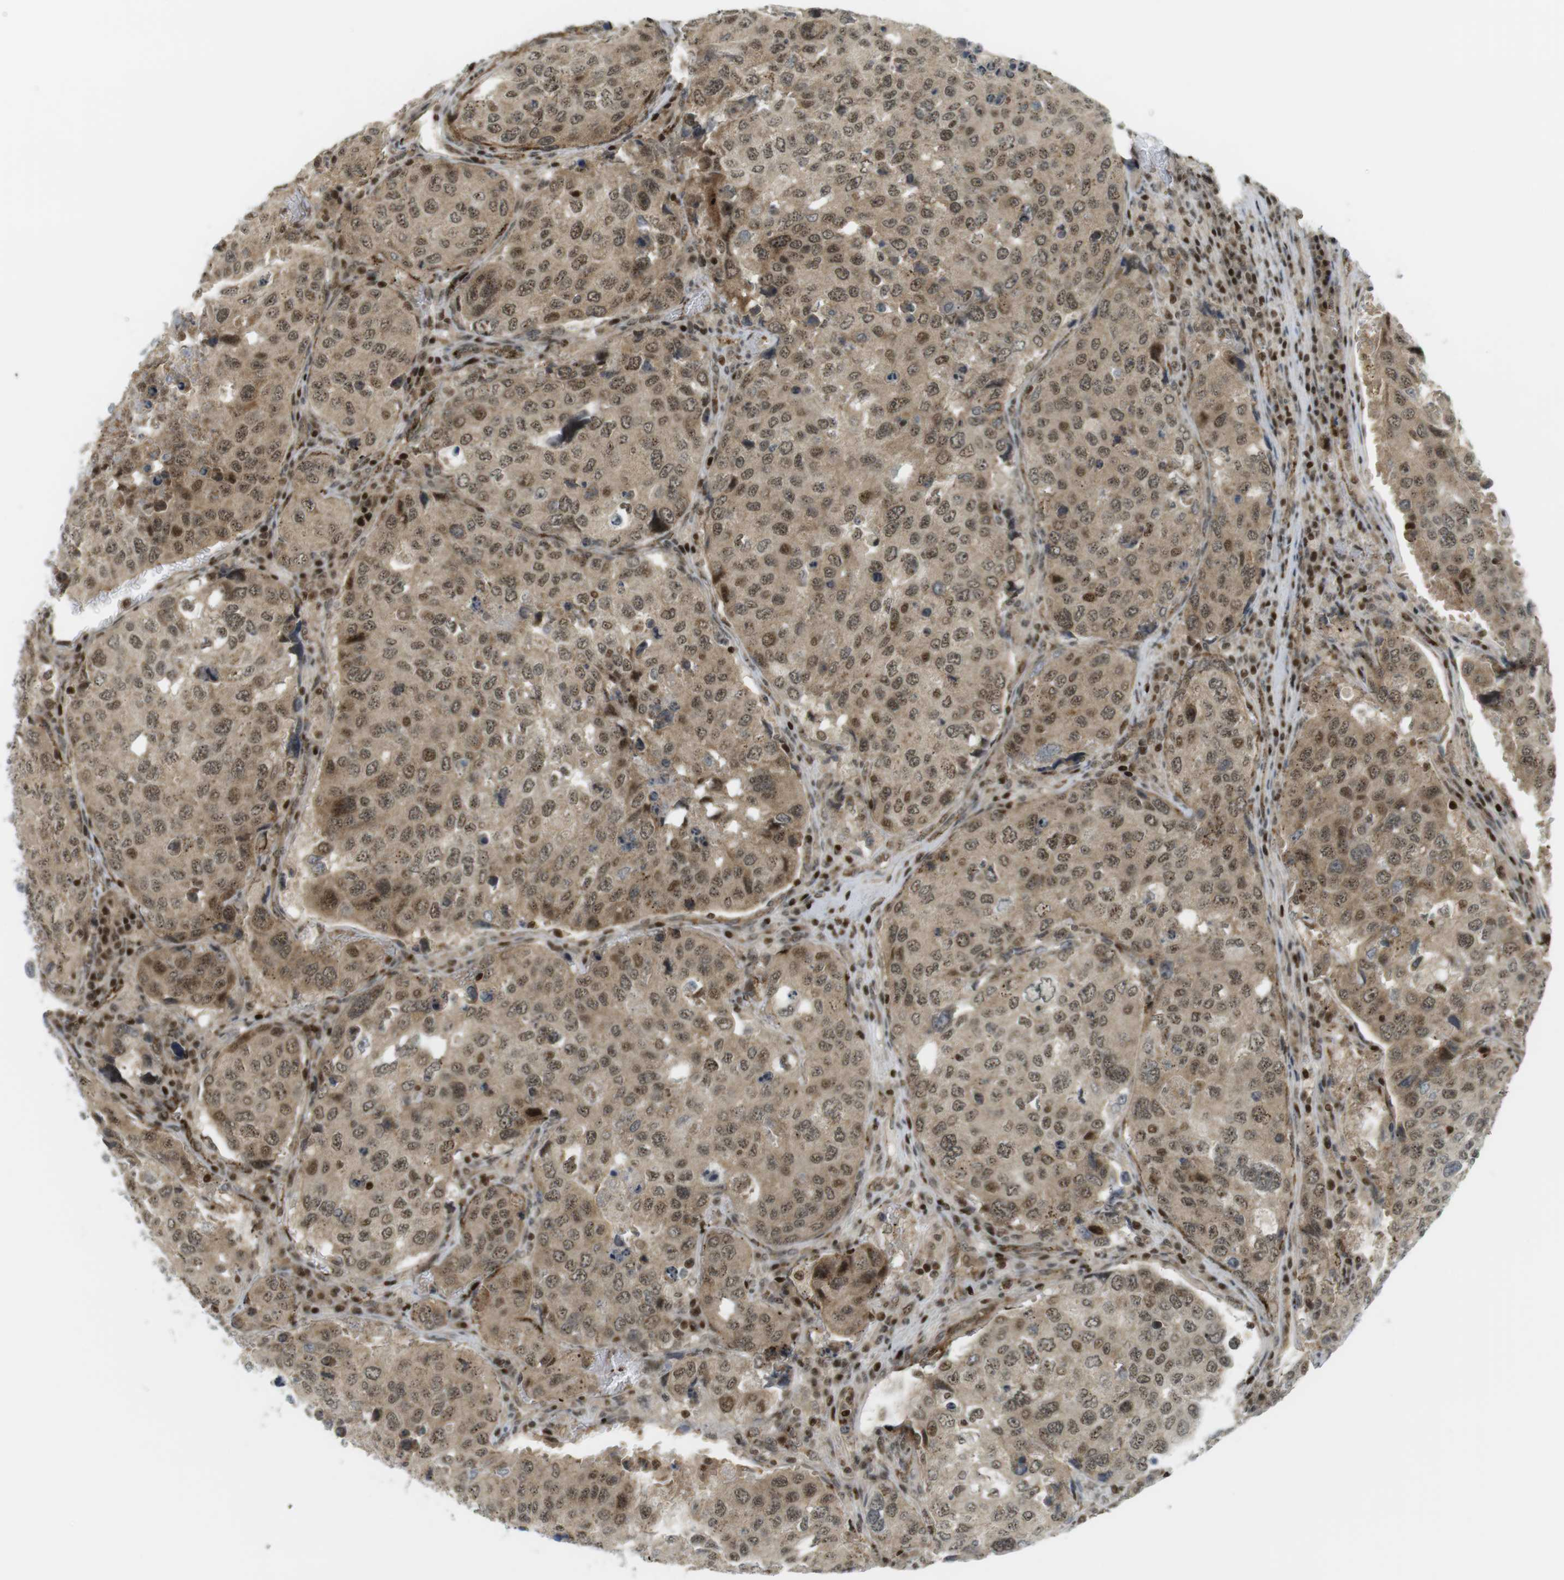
{"staining": {"intensity": "moderate", "quantity": ">75%", "location": "cytoplasmic/membranous,nuclear"}, "tissue": "urothelial cancer", "cell_type": "Tumor cells", "image_type": "cancer", "snomed": [{"axis": "morphology", "description": "Urothelial carcinoma, High grade"}, {"axis": "topography", "description": "Lymph node"}, {"axis": "topography", "description": "Urinary bladder"}], "caption": "Urothelial cancer stained with DAB (3,3'-diaminobenzidine) immunohistochemistry (IHC) exhibits medium levels of moderate cytoplasmic/membranous and nuclear positivity in about >75% of tumor cells.", "gene": "PPP1R13B", "patient": {"sex": "male", "age": 51}}